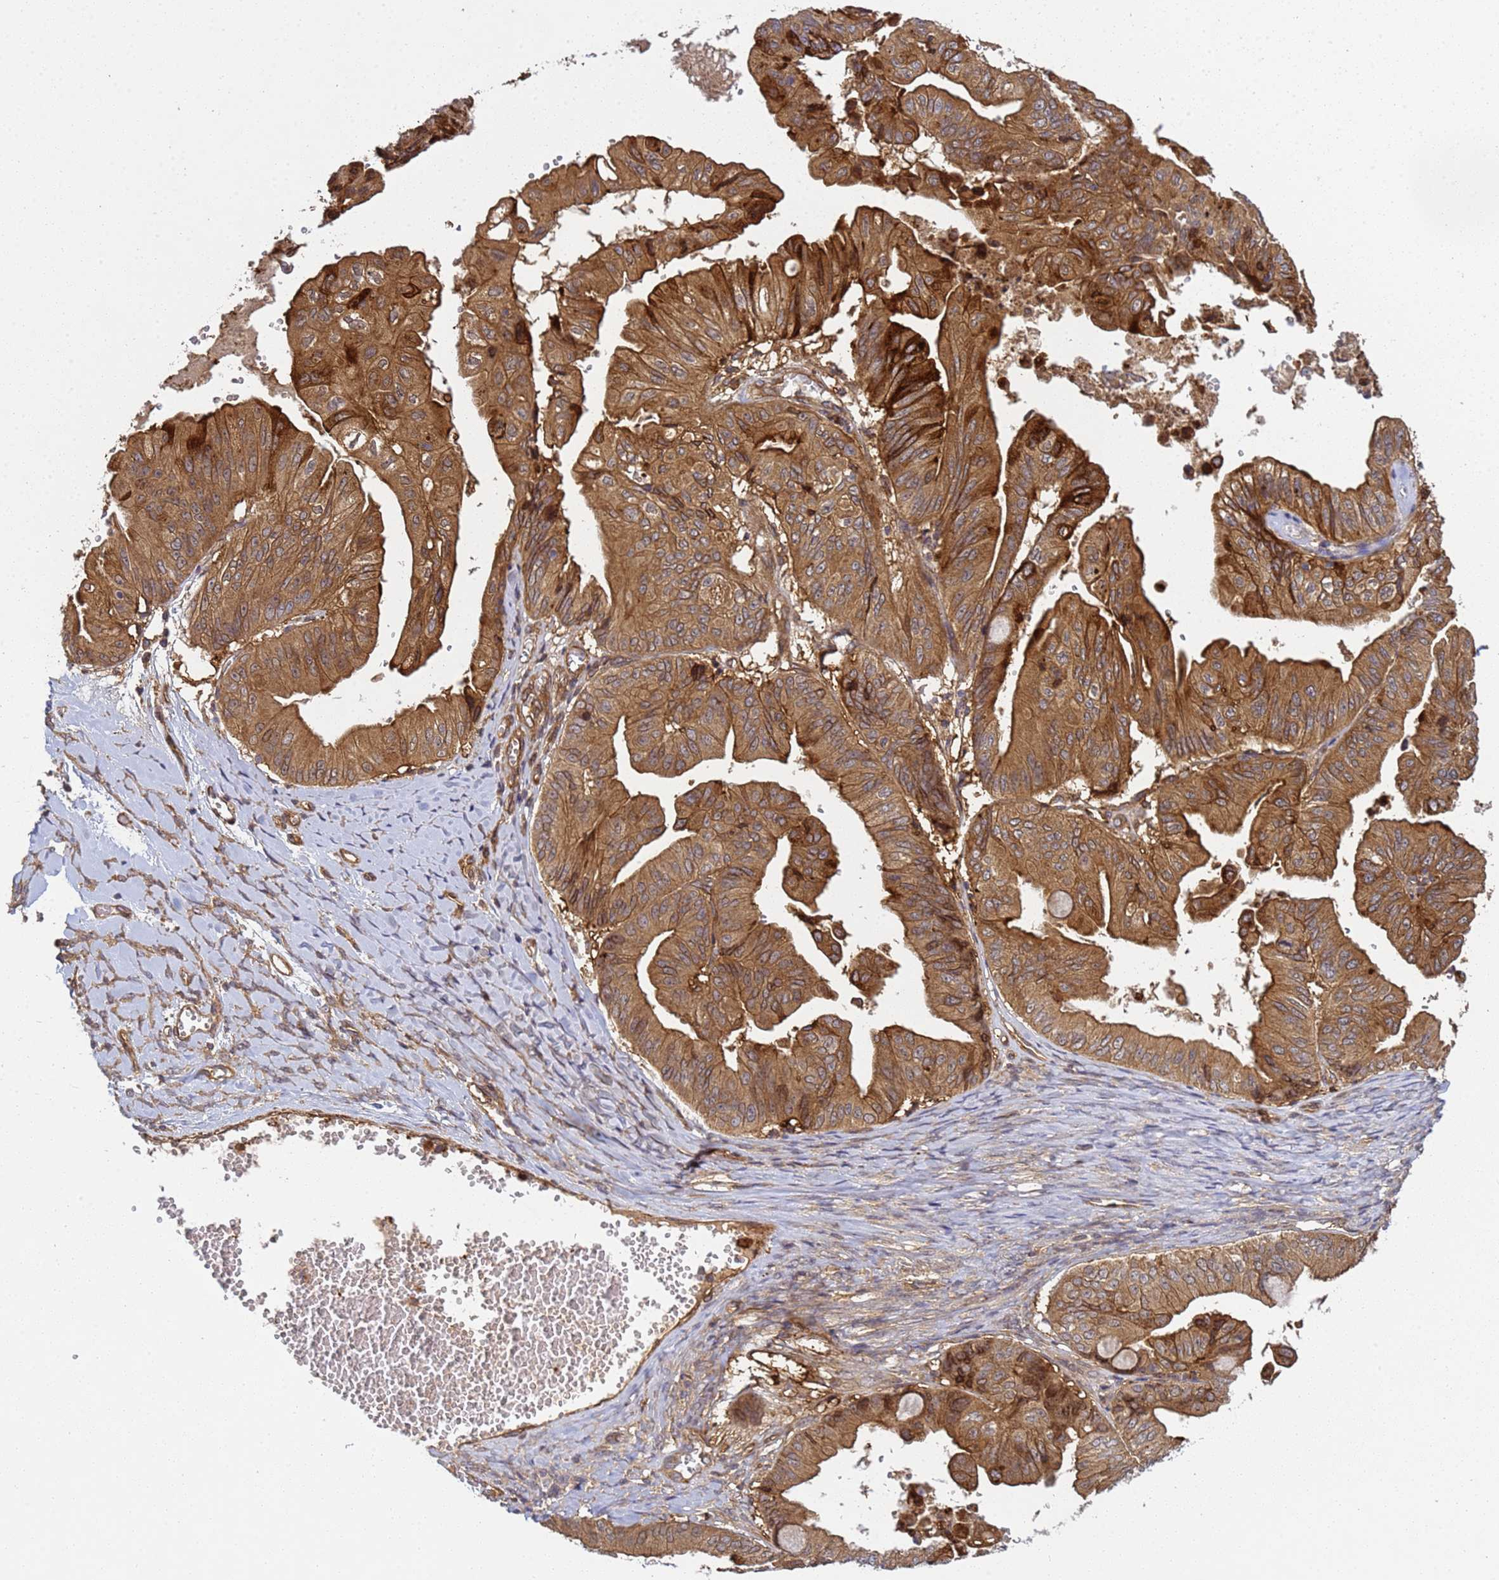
{"staining": {"intensity": "moderate", "quantity": ">75%", "location": "cytoplasmic/membranous"}, "tissue": "ovarian cancer", "cell_type": "Tumor cells", "image_type": "cancer", "snomed": [{"axis": "morphology", "description": "Cystadenocarcinoma, mucinous, NOS"}, {"axis": "topography", "description": "Ovary"}], "caption": "The micrograph shows immunohistochemical staining of ovarian mucinous cystadenocarcinoma. There is moderate cytoplasmic/membranous positivity is appreciated in approximately >75% of tumor cells. The protein of interest is stained brown, and the nuclei are stained in blue (DAB IHC with brightfield microscopy, high magnification).", "gene": "C8orf34", "patient": {"sex": "female", "age": 61}}